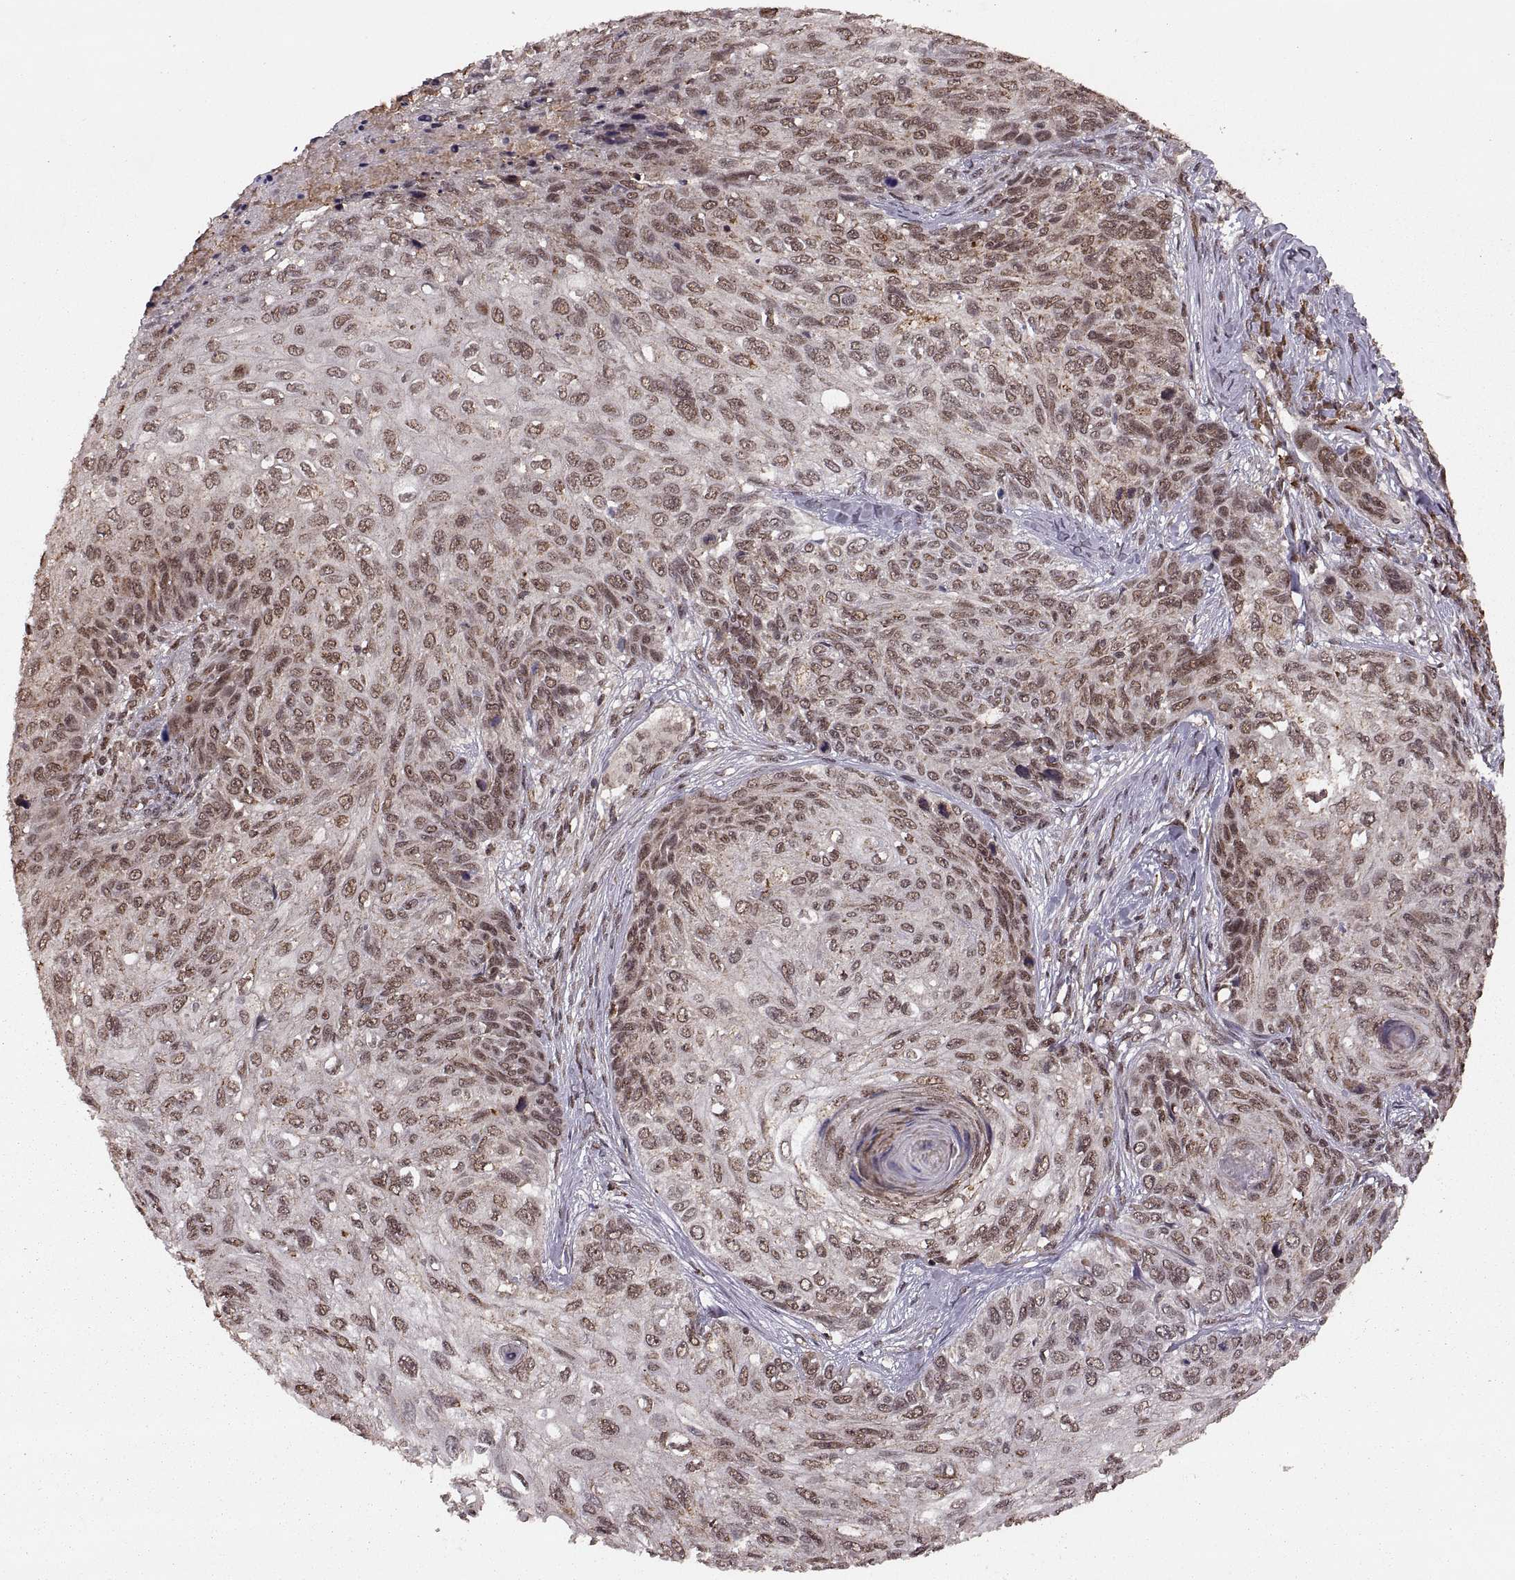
{"staining": {"intensity": "moderate", "quantity": ">75%", "location": "nuclear"}, "tissue": "skin cancer", "cell_type": "Tumor cells", "image_type": "cancer", "snomed": [{"axis": "morphology", "description": "Squamous cell carcinoma, NOS"}, {"axis": "topography", "description": "Skin"}], "caption": "The photomicrograph displays staining of skin cancer (squamous cell carcinoma), revealing moderate nuclear protein positivity (brown color) within tumor cells.", "gene": "RFT1", "patient": {"sex": "male", "age": 92}}